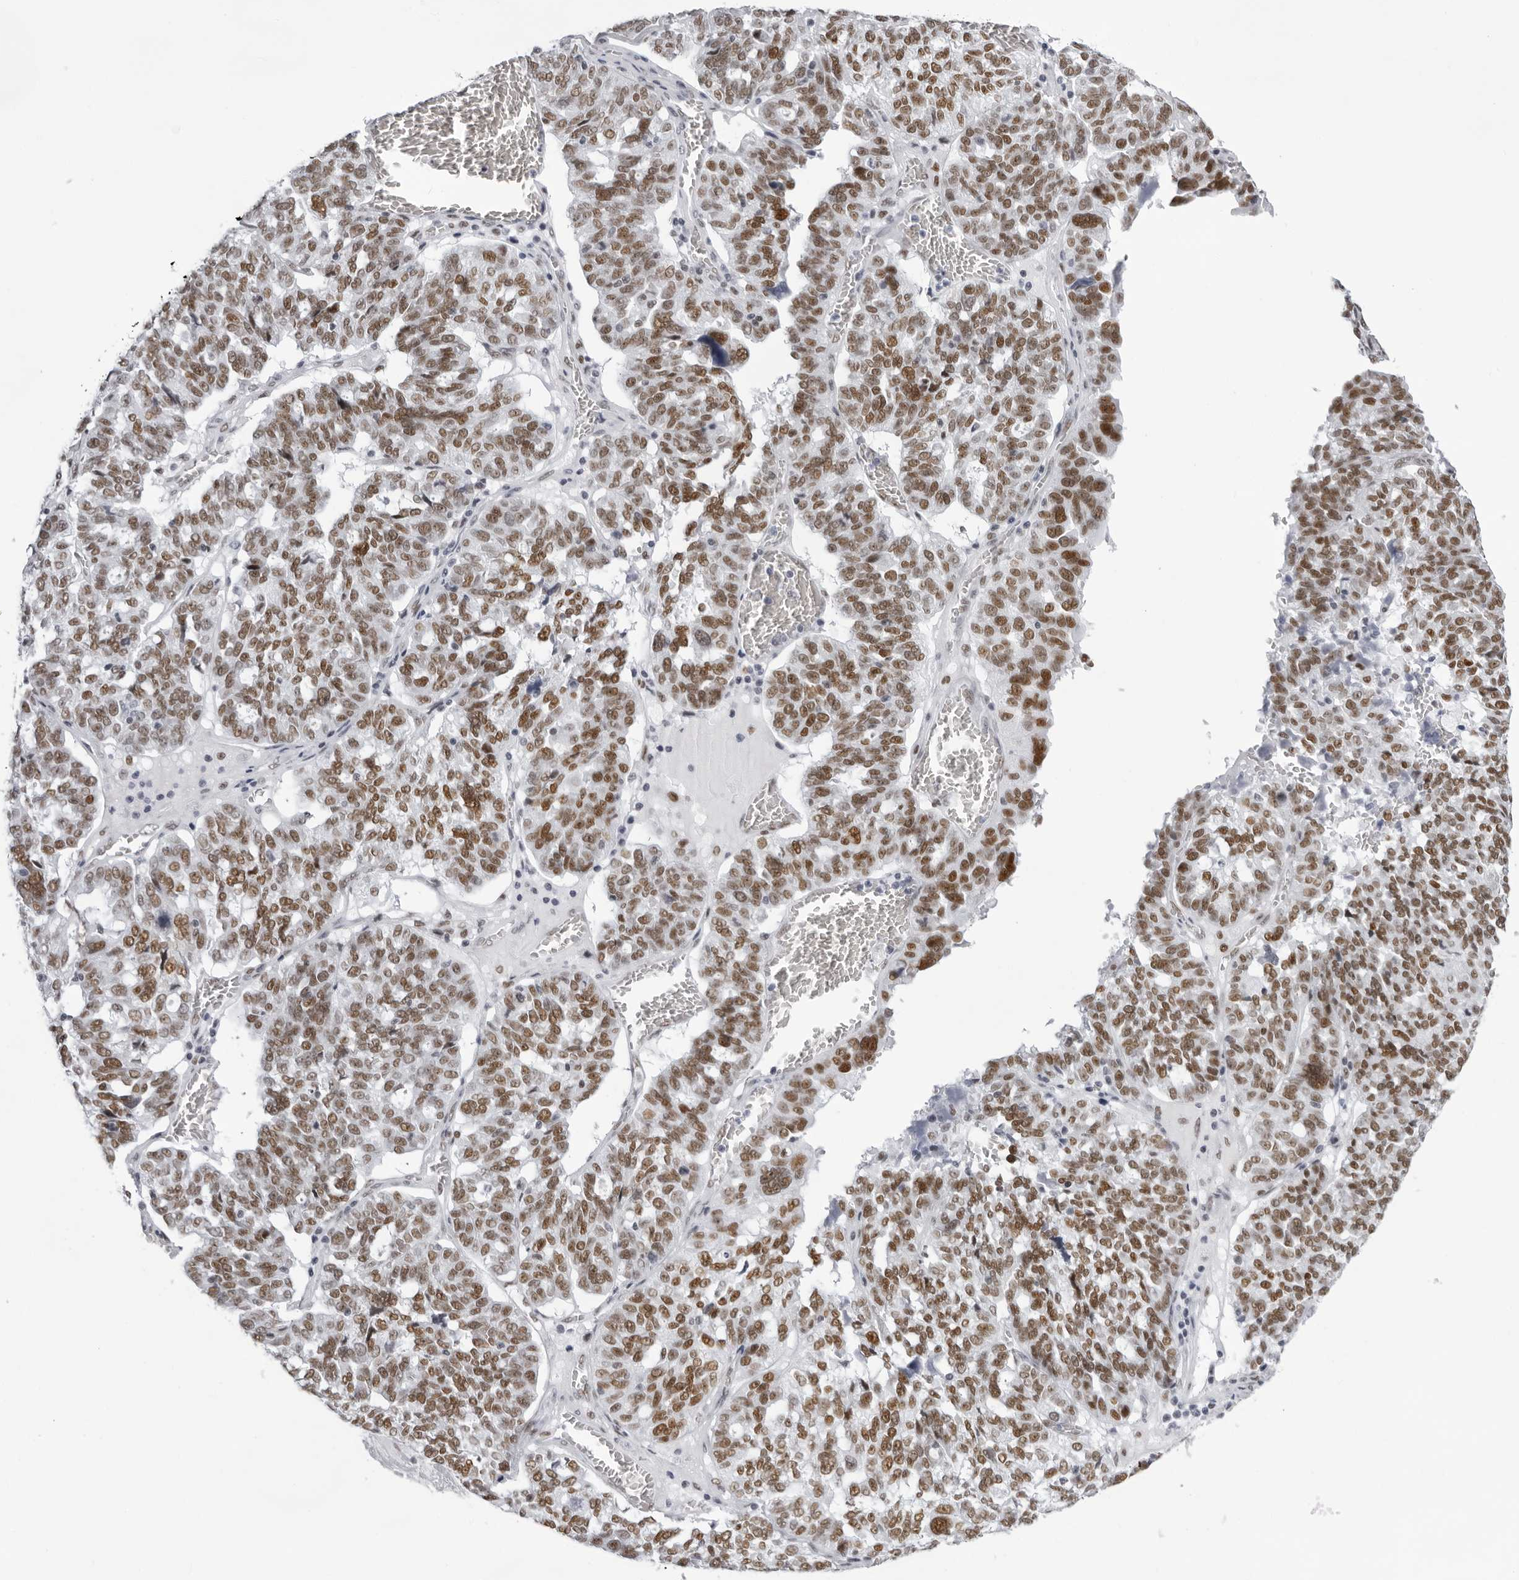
{"staining": {"intensity": "strong", "quantity": ">75%", "location": "nuclear"}, "tissue": "ovarian cancer", "cell_type": "Tumor cells", "image_type": "cancer", "snomed": [{"axis": "morphology", "description": "Cystadenocarcinoma, serous, NOS"}, {"axis": "topography", "description": "Ovary"}], "caption": "This photomicrograph reveals serous cystadenocarcinoma (ovarian) stained with IHC to label a protein in brown. The nuclear of tumor cells show strong positivity for the protein. Nuclei are counter-stained blue.", "gene": "IRF2BP2", "patient": {"sex": "female", "age": 59}}